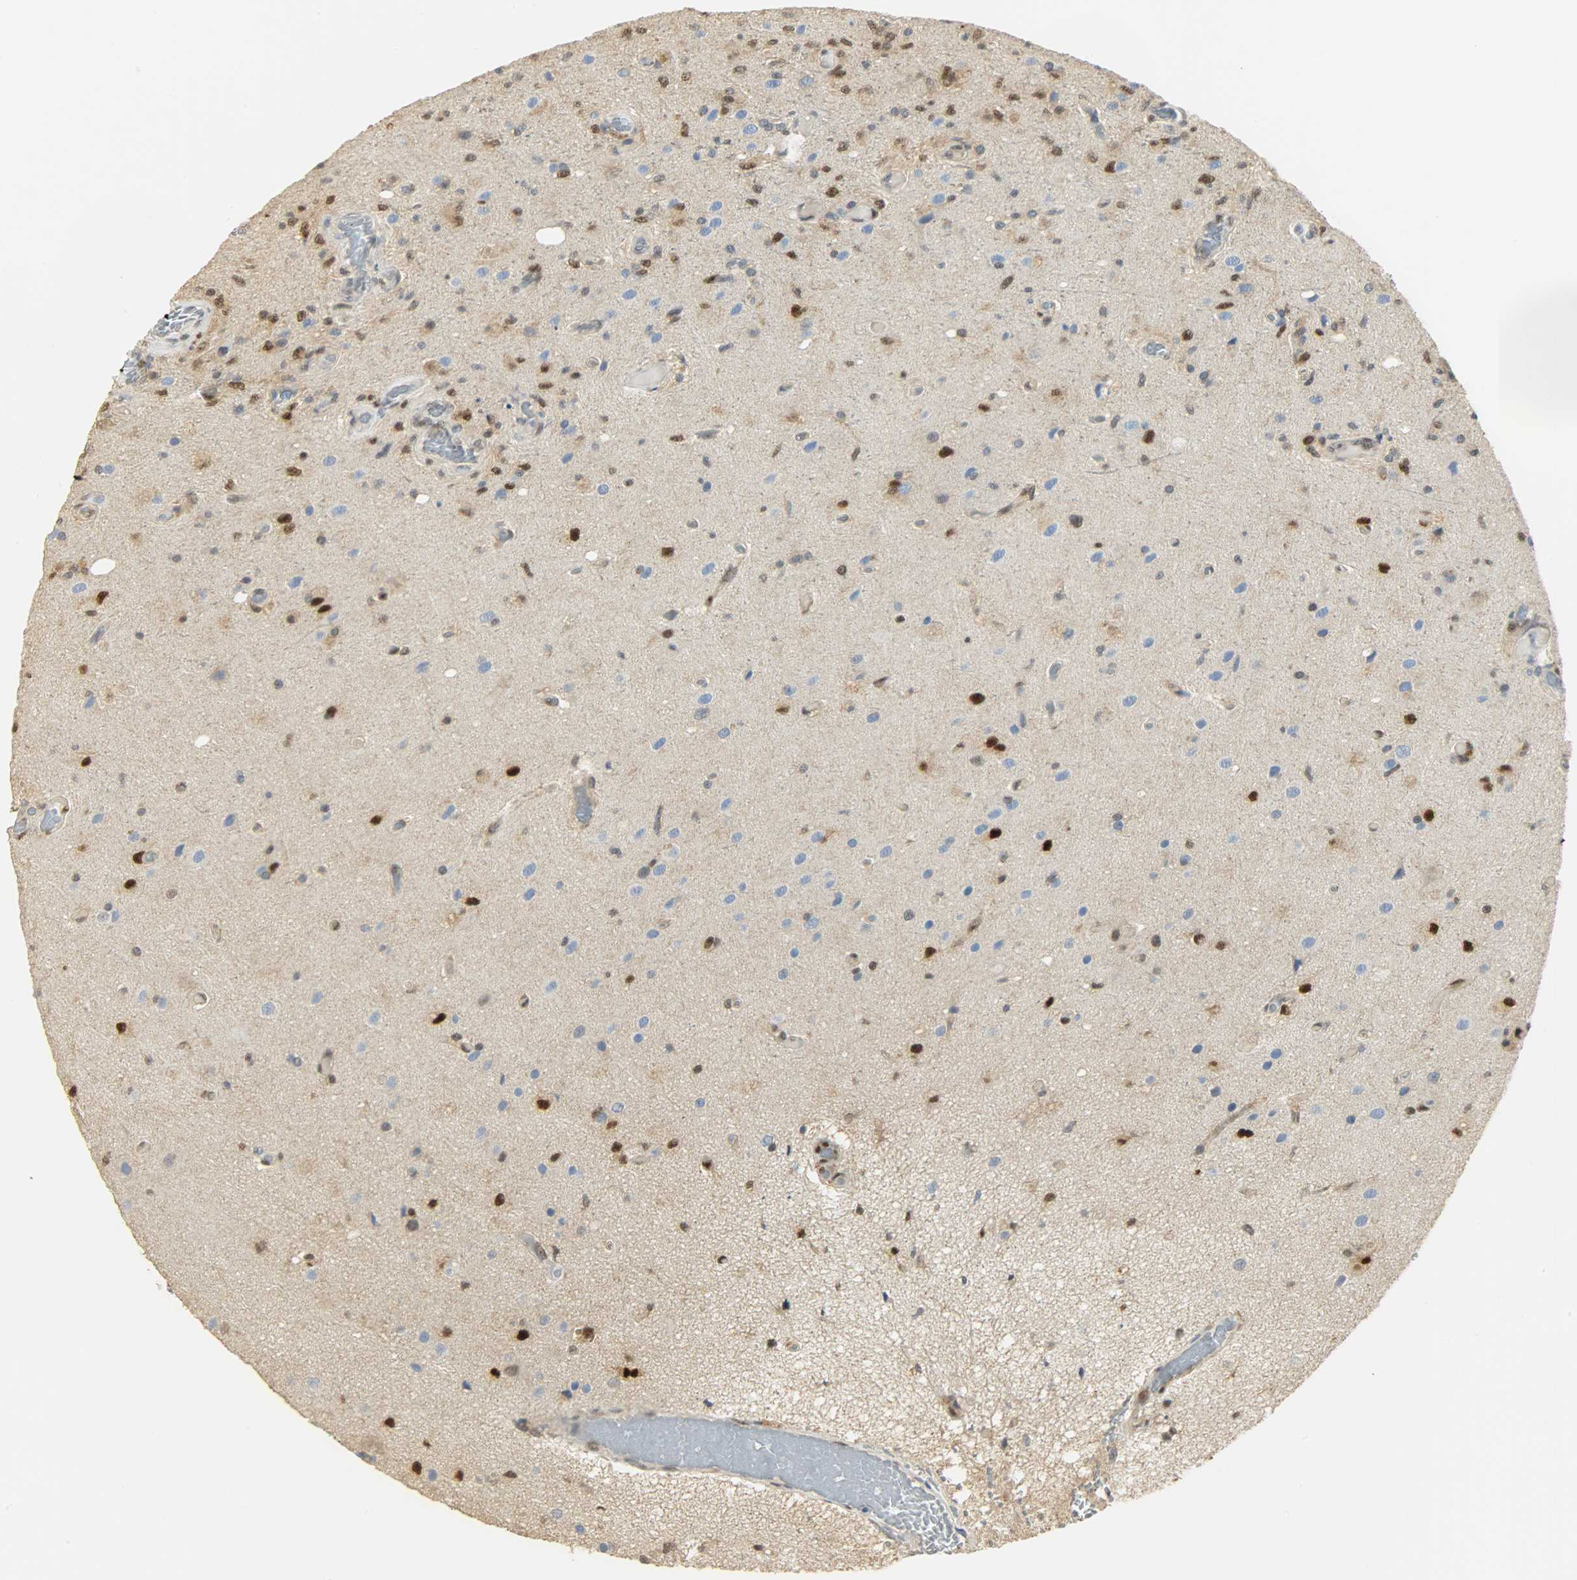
{"staining": {"intensity": "strong", "quantity": "25%-75%", "location": "nuclear"}, "tissue": "glioma", "cell_type": "Tumor cells", "image_type": "cancer", "snomed": [{"axis": "morphology", "description": "Normal tissue, NOS"}, {"axis": "morphology", "description": "Glioma, malignant, High grade"}, {"axis": "topography", "description": "Cerebral cortex"}], "caption": "A photomicrograph showing strong nuclear staining in about 25%-75% of tumor cells in malignant high-grade glioma, as visualized by brown immunohistochemical staining.", "gene": "NPEPL1", "patient": {"sex": "male", "age": 77}}